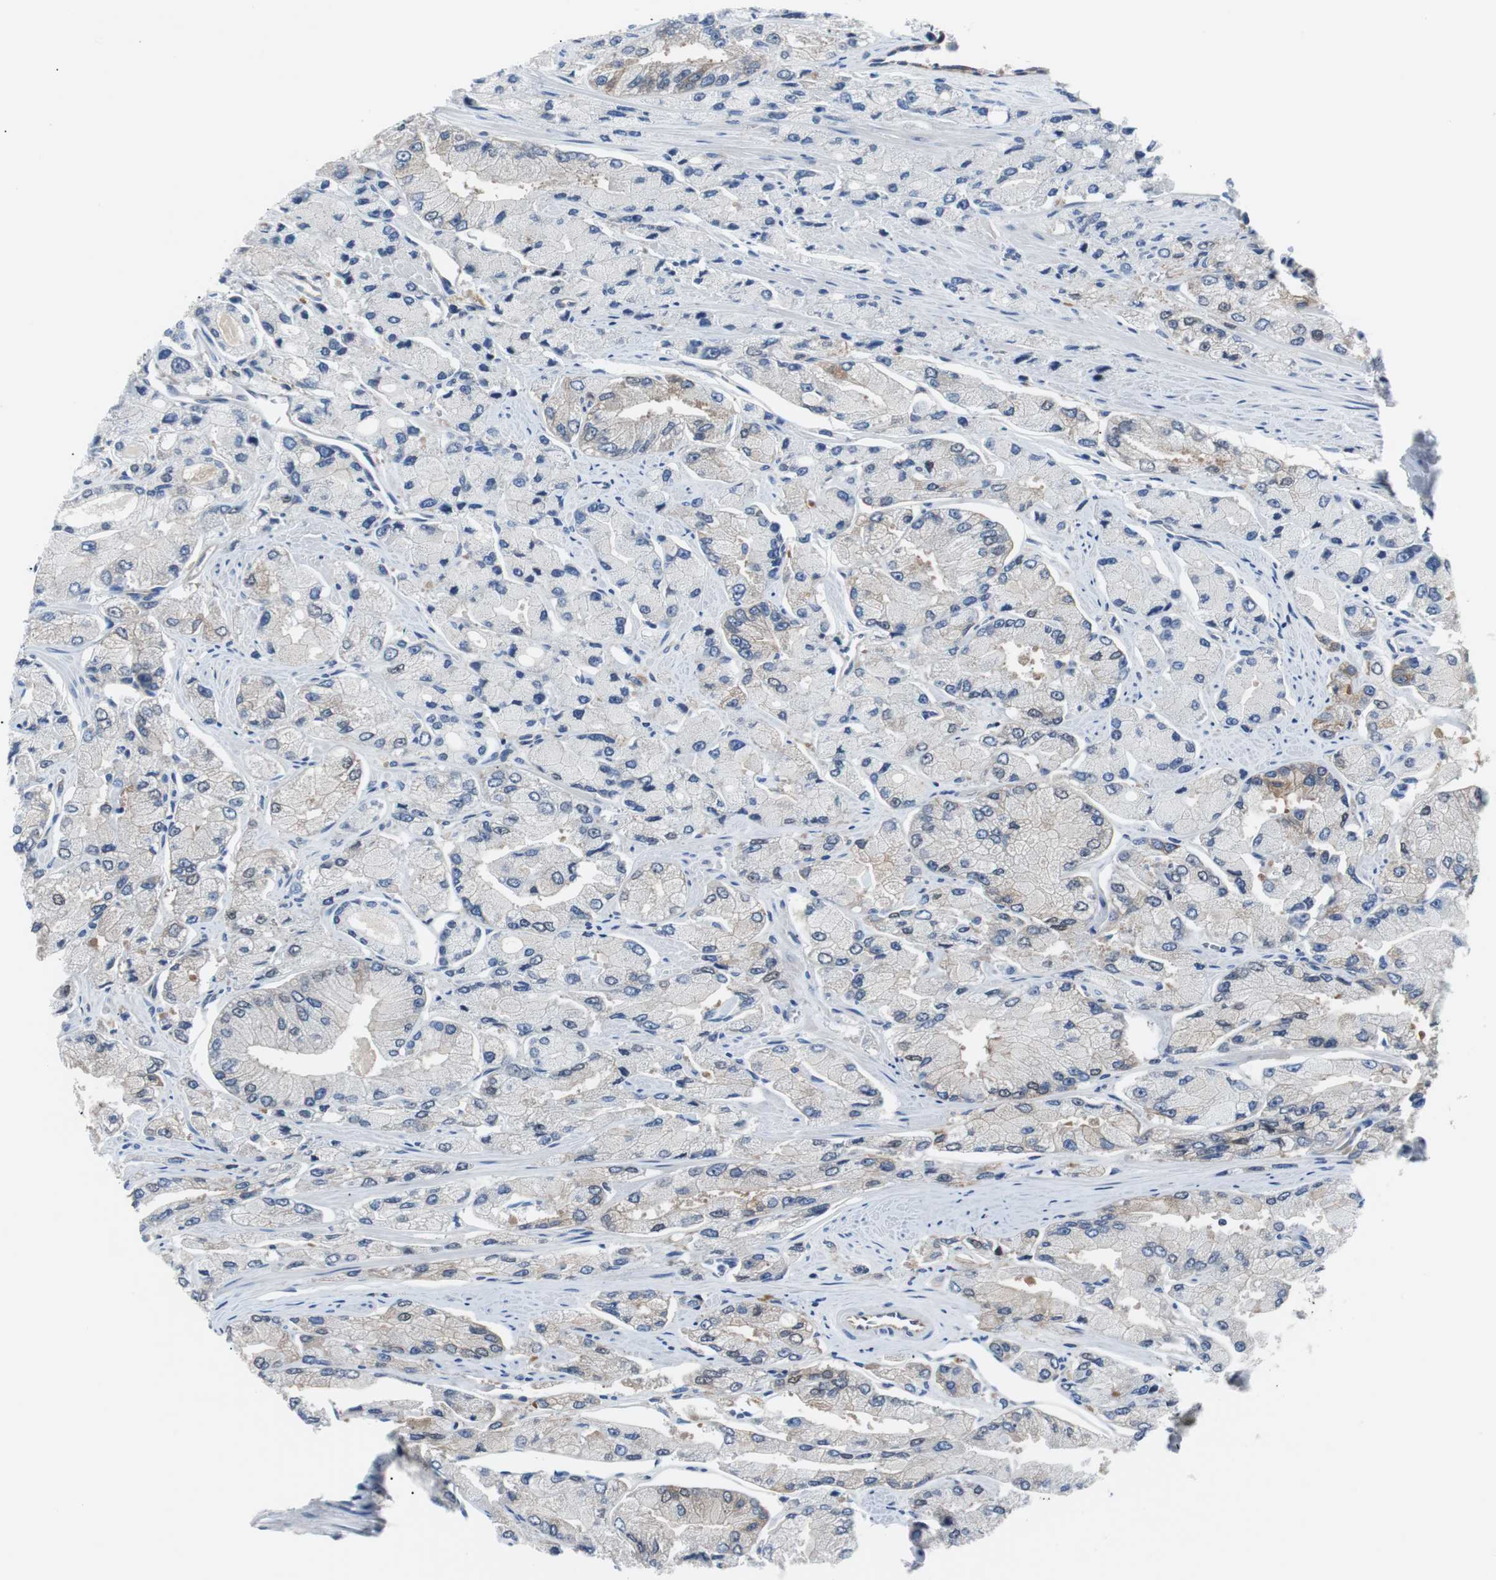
{"staining": {"intensity": "weak", "quantity": "25%-75%", "location": "cytoplasmic/membranous"}, "tissue": "prostate cancer", "cell_type": "Tumor cells", "image_type": "cancer", "snomed": [{"axis": "morphology", "description": "Adenocarcinoma, High grade"}, {"axis": "topography", "description": "Prostate"}], "caption": "Immunohistochemistry (IHC) micrograph of human prostate cancer (high-grade adenocarcinoma) stained for a protein (brown), which displays low levels of weak cytoplasmic/membranous positivity in about 25%-75% of tumor cells.", "gene": "EEF2K", "patient": {"sex": "male", "age": 58}}